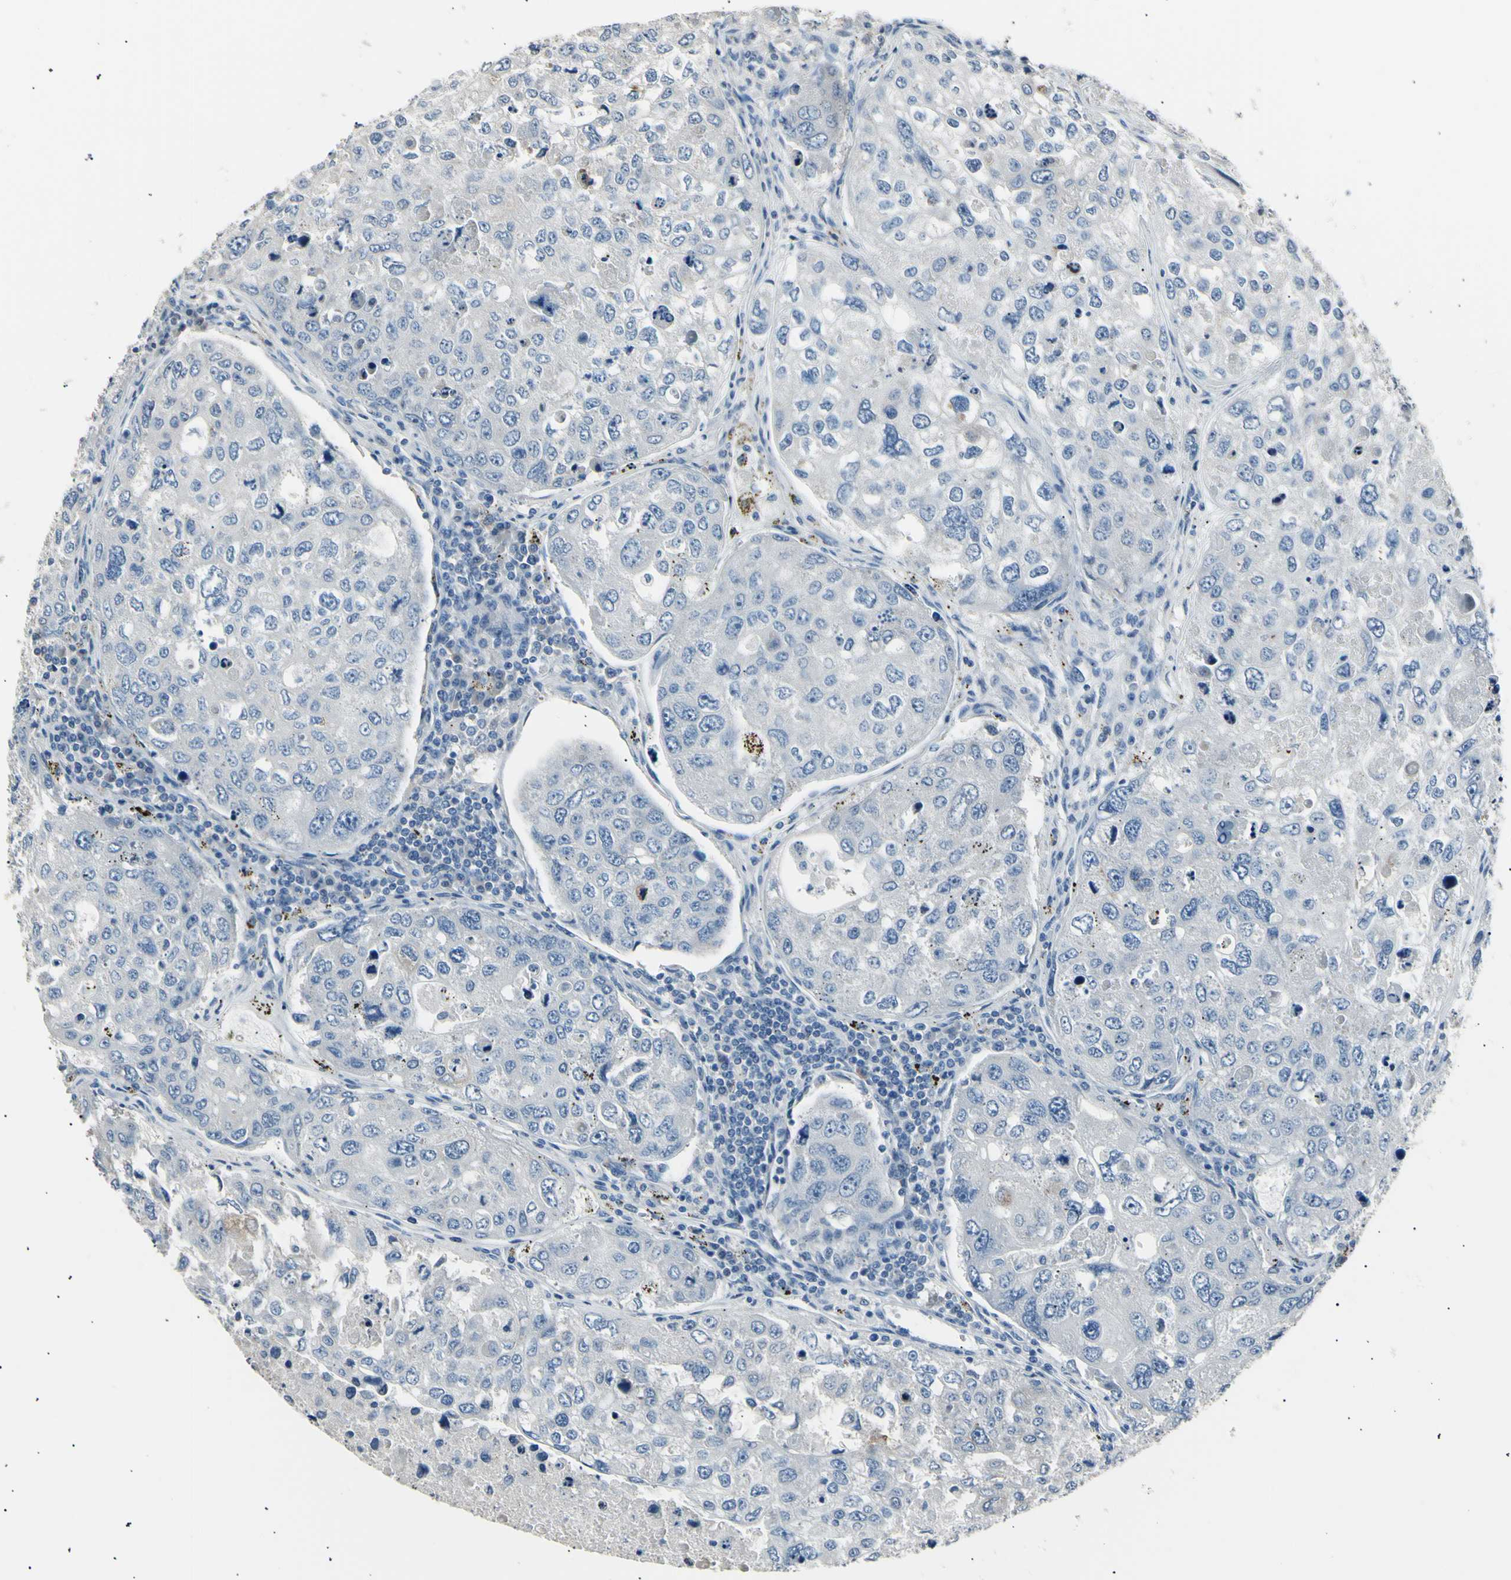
{"staining": {"intensity": "negative", "quantity": "none", "location": "none"}, "tissue": "urothelial cancer", "cell_type": "Tumor cells", "image_type": "cancer", "snomed": [{"axis": "morphology", "description": "Urothelial carcinoma, High grade"}, {"axis": "topography", "description": "Lymph node"}, {"axis": "topography", "description": "Urinary bladder"}], "caption": "Protein analysis of high-grade urothelial carcinoma shows no significant expression in tumor cells. Nuclei are stained in blue.", "gene": "LDLR", "patient": {"sex": "male", "age": 51}}